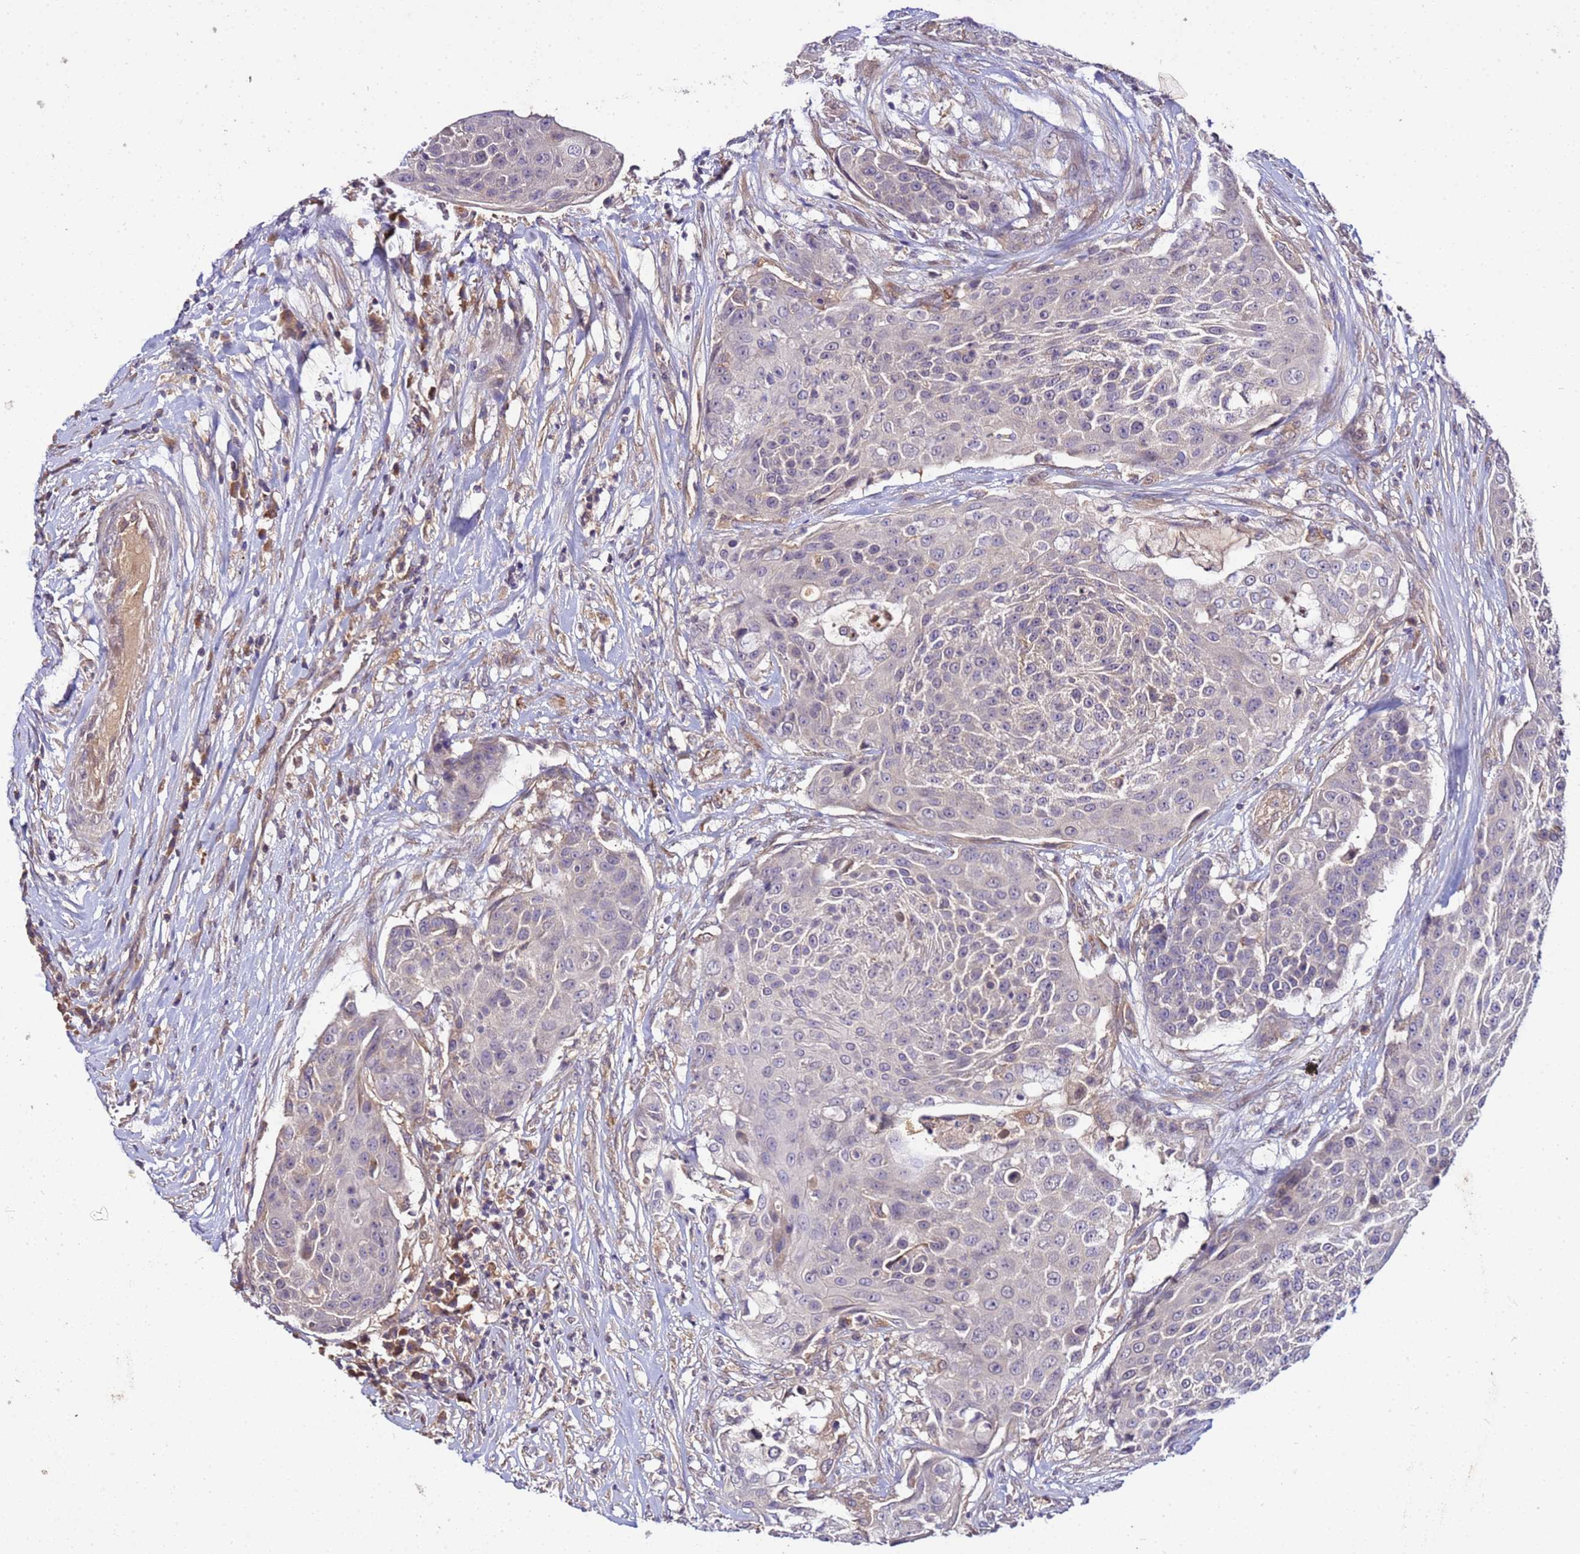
{"staining": {"intensity": "negative", "quantity": "none", "location": "none"}, "tissue": "urothelial cancer", "cell_type": "Tumor cells", "image_type": "cancer", "snomed": [{"axis": "morphology", "description": "Urothelial carcinoma, High grade"}, {"axis": "topography", "description": "Urinary bladder"}], "caption": "Tumor cells are negative for protein expression in human high-grade urothelial carcinoma.", "gene": "GSPT2", "patient": {"sex": "female", "age": 63}}